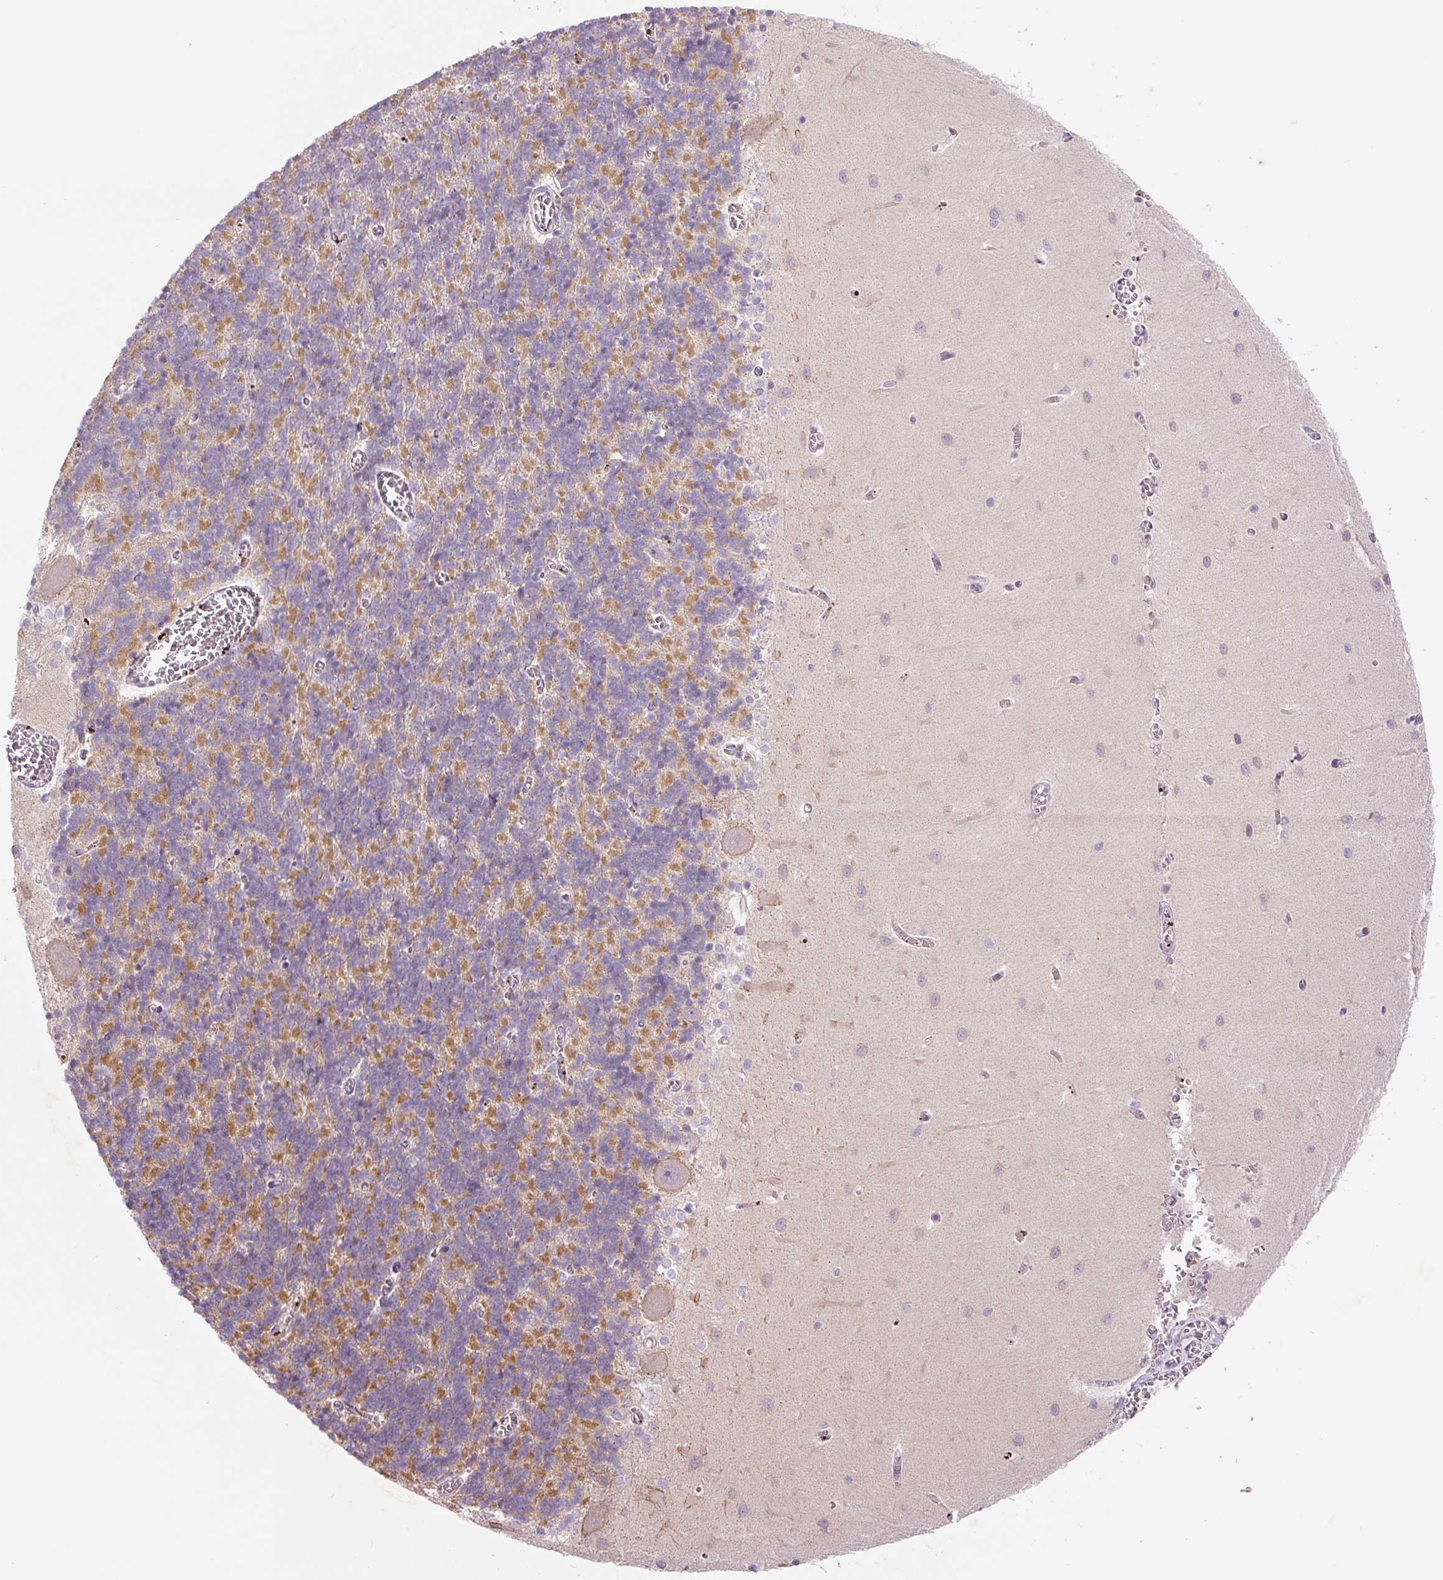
{"staining": {"intensity": "moderate", "quantity": "25%-75%", "location": "cytoplasmic/membranous"}, "tissue": "cerebellum", "cell_type": "Cells in granular layer", "image_type": "normal", "snomed": [{"axis": "morphology", "description": "Normal tissue, NOS"}, {"axis": "topography", "description": "Cerebellum"}], "caption": "Human cerebellum stained with a brown dye exhibits moderate cytoplasmic/membranous positive expression in about 25%-75% of cells in granular layer.", "gene": "CCNI2", "patient": {"sex": "male", "age": 37}}